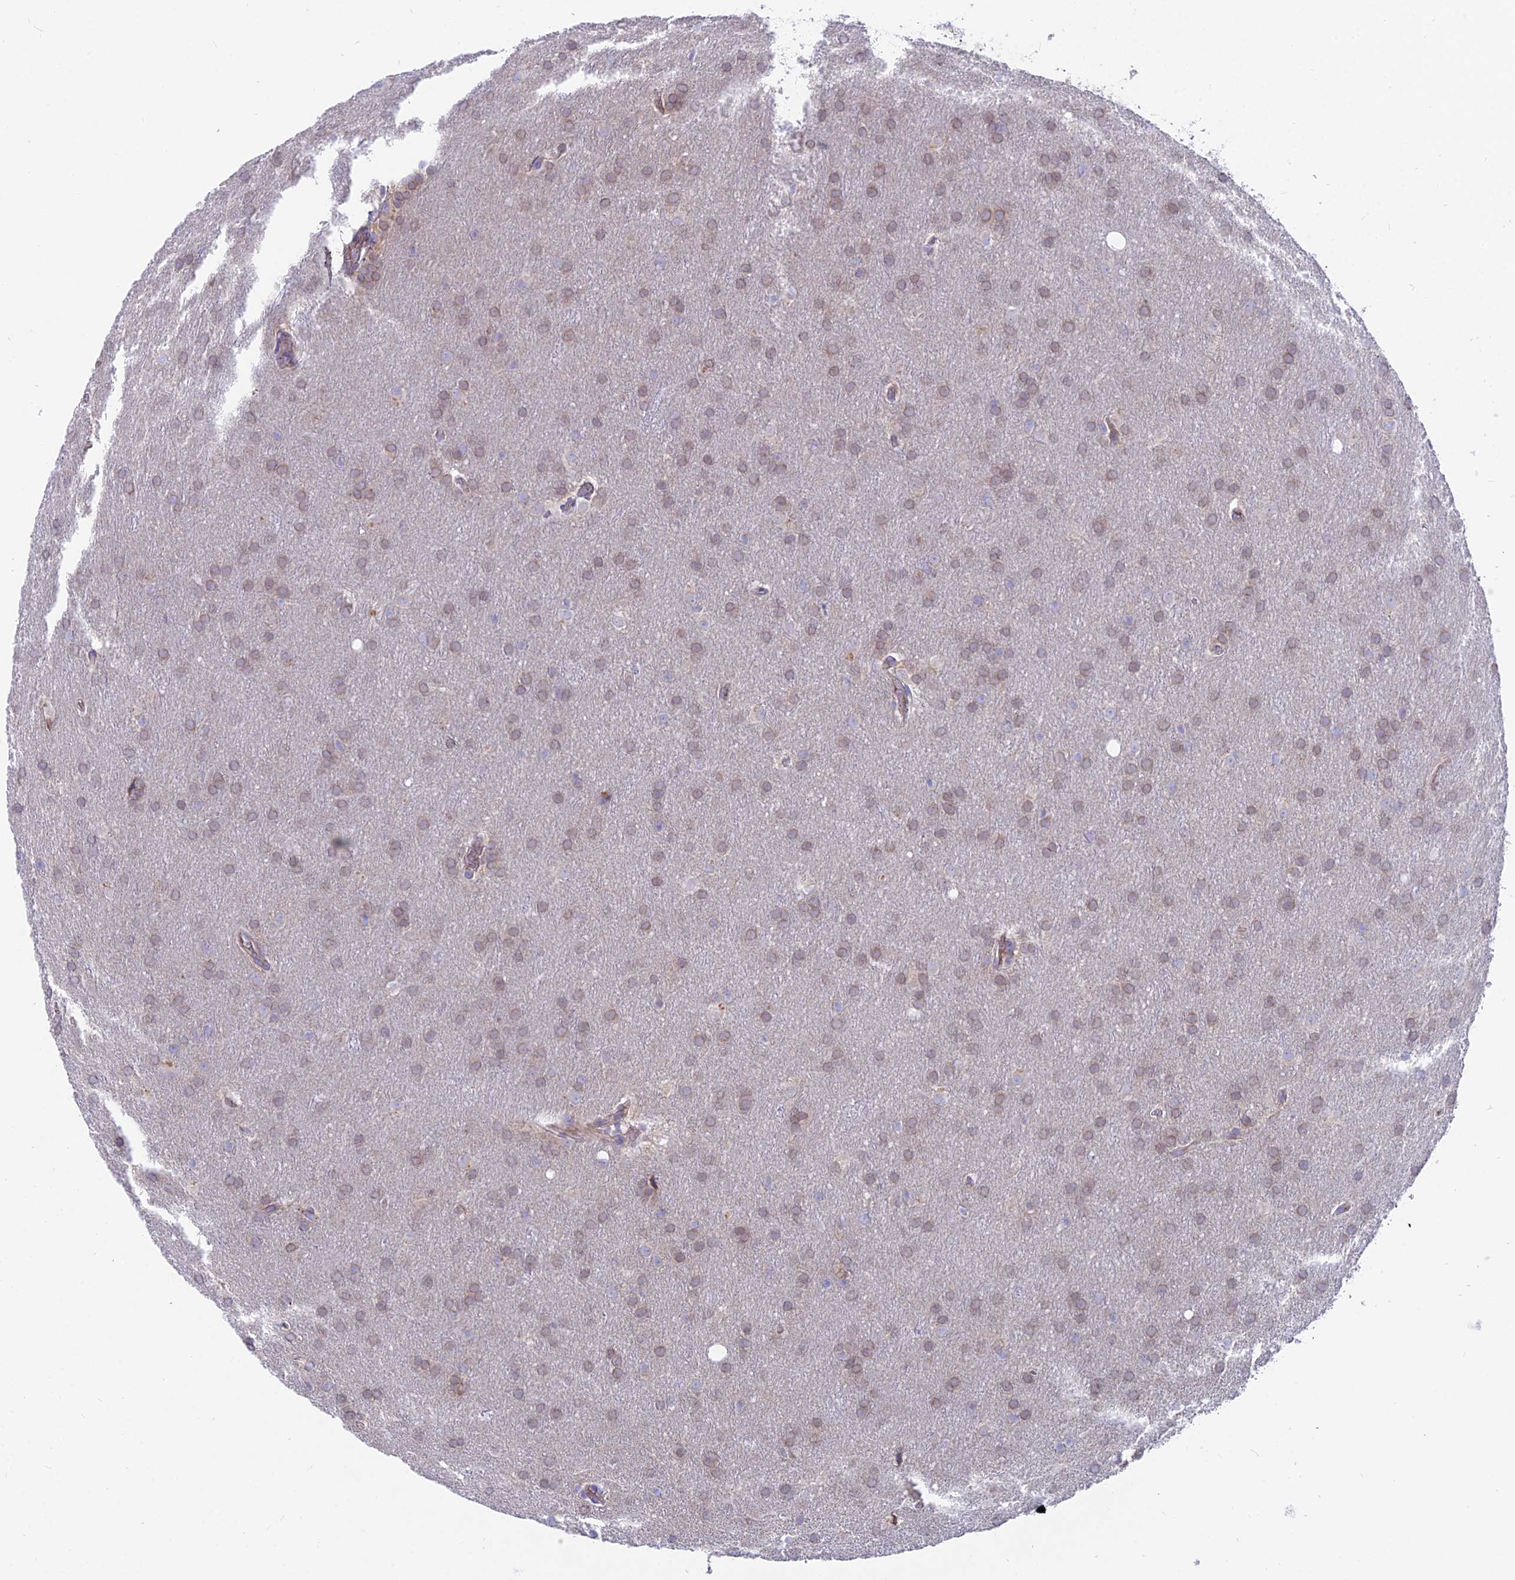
{"staining": {"intensity": "weak", "quantity": "<25%", "location": "cytoplasmic/membranous"}, "tissue": "glioma", "cell_type": "Tumor cells", "image_type": "cancer", "snomed": [{"axis": "morphology", "description": "Glioma, malignant, Low grade"}, {"axis": "topography", "description": "Brain"}], "caption": "This is an immunohistochemistry (IHC) micrograph of human malignant glioma (low-grade). There is no expression in tumor cells.", "gene": "TBC1D20", "patient": {"sex": "female", "age": 32}}